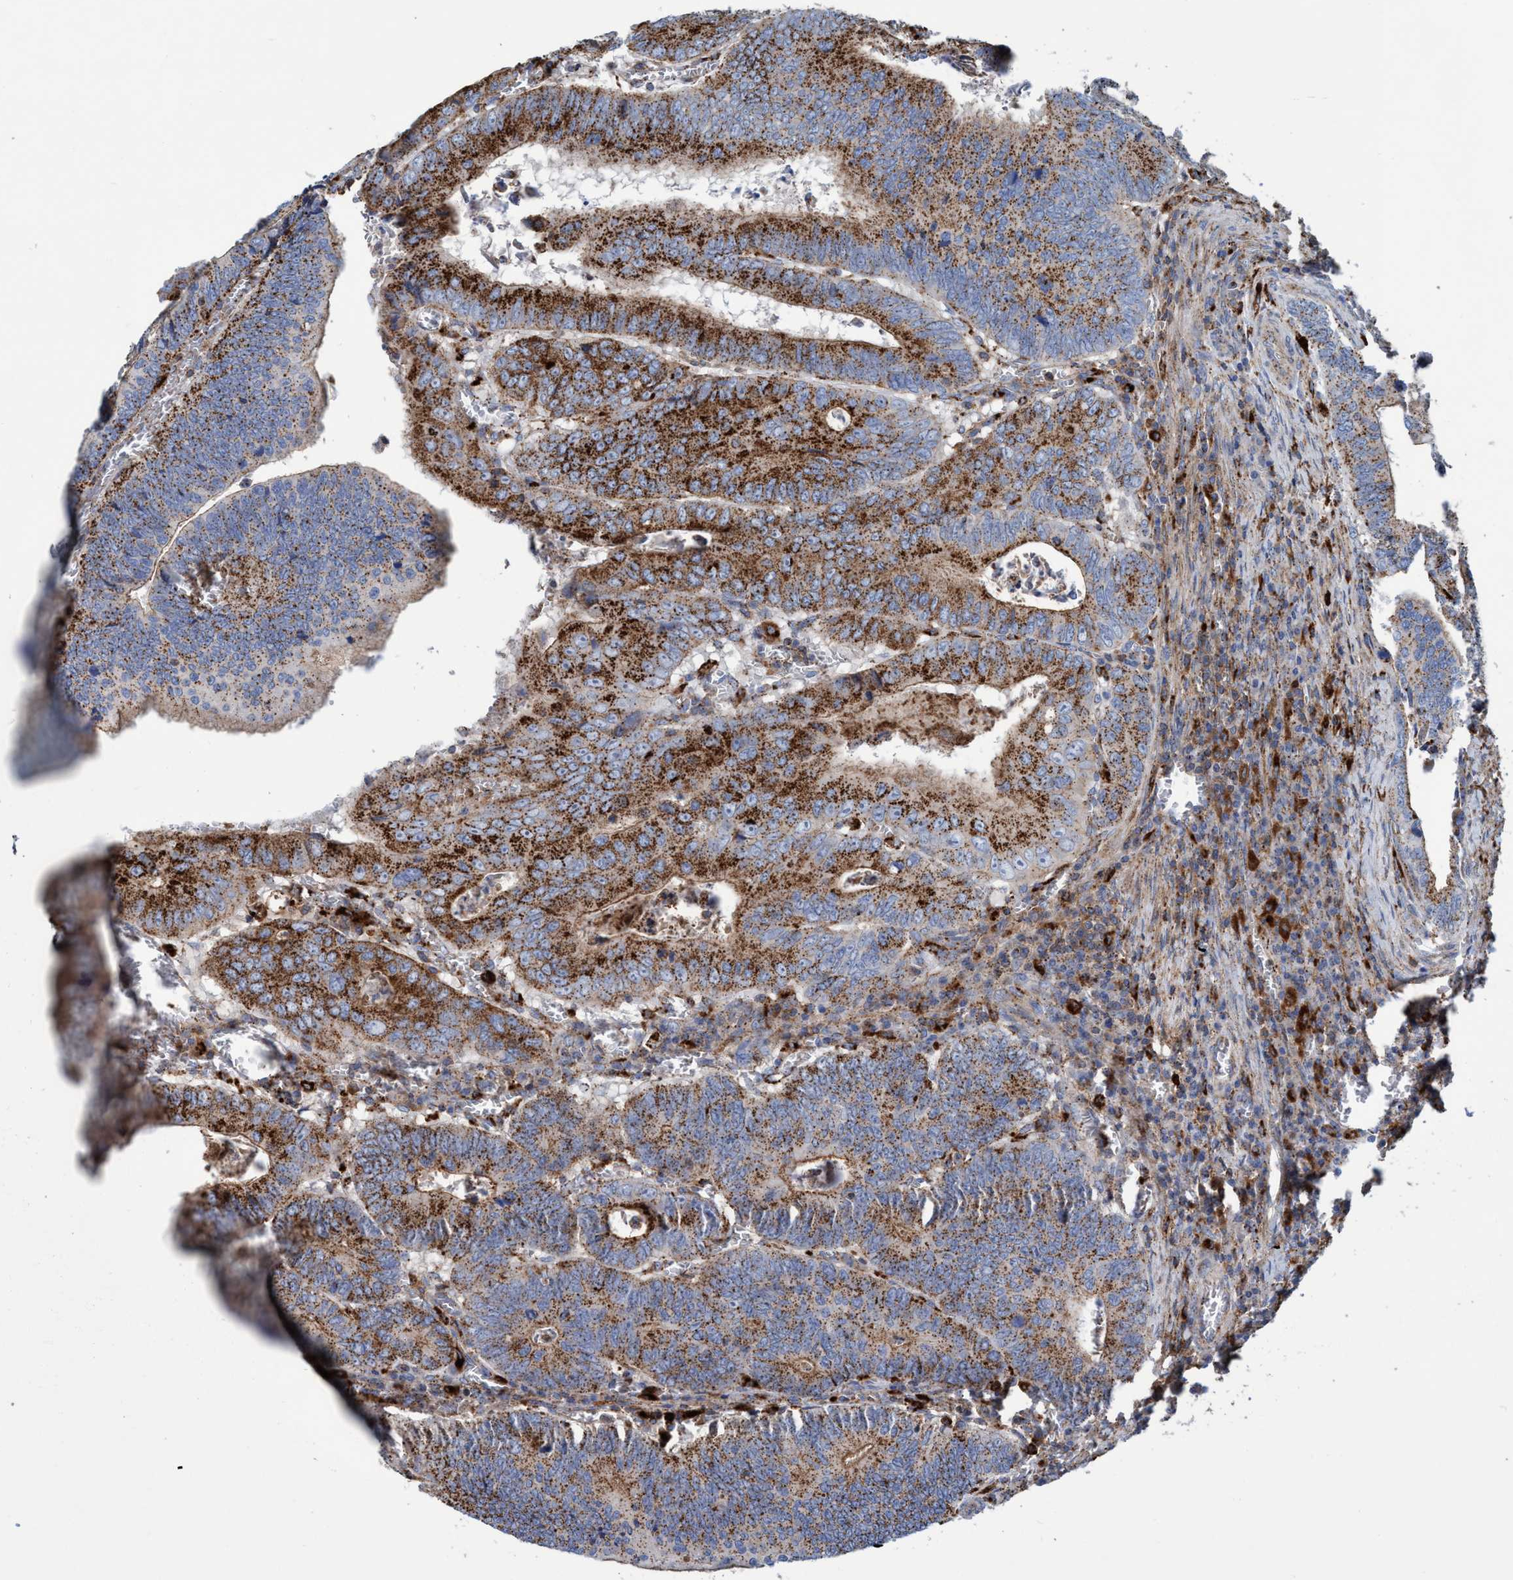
{"staining": {"intensity": "strong", "quantity": "25%-75%", "location": "cytoplasmic/membranous"}, "tissue": "colorectal cancer", "cell_type": "Tumor cells", "image_type": "cancer", "snomed": [{"axis": "morphology", "description": "Inflammation, NOS"}, {"axis": "morphology", "description": "Adenocarcinoma, NOS"}, {"axis": "topography", "description": "Colon"}], "caption": "A high amount of strong cytoplasmic/membranous positivity is identified in approximately 25%-75% of tumor cells in colorectal adenocarcinoma tissue.", "gene": "TRIM65", "patient": {"sex": "male", "age": 72}}